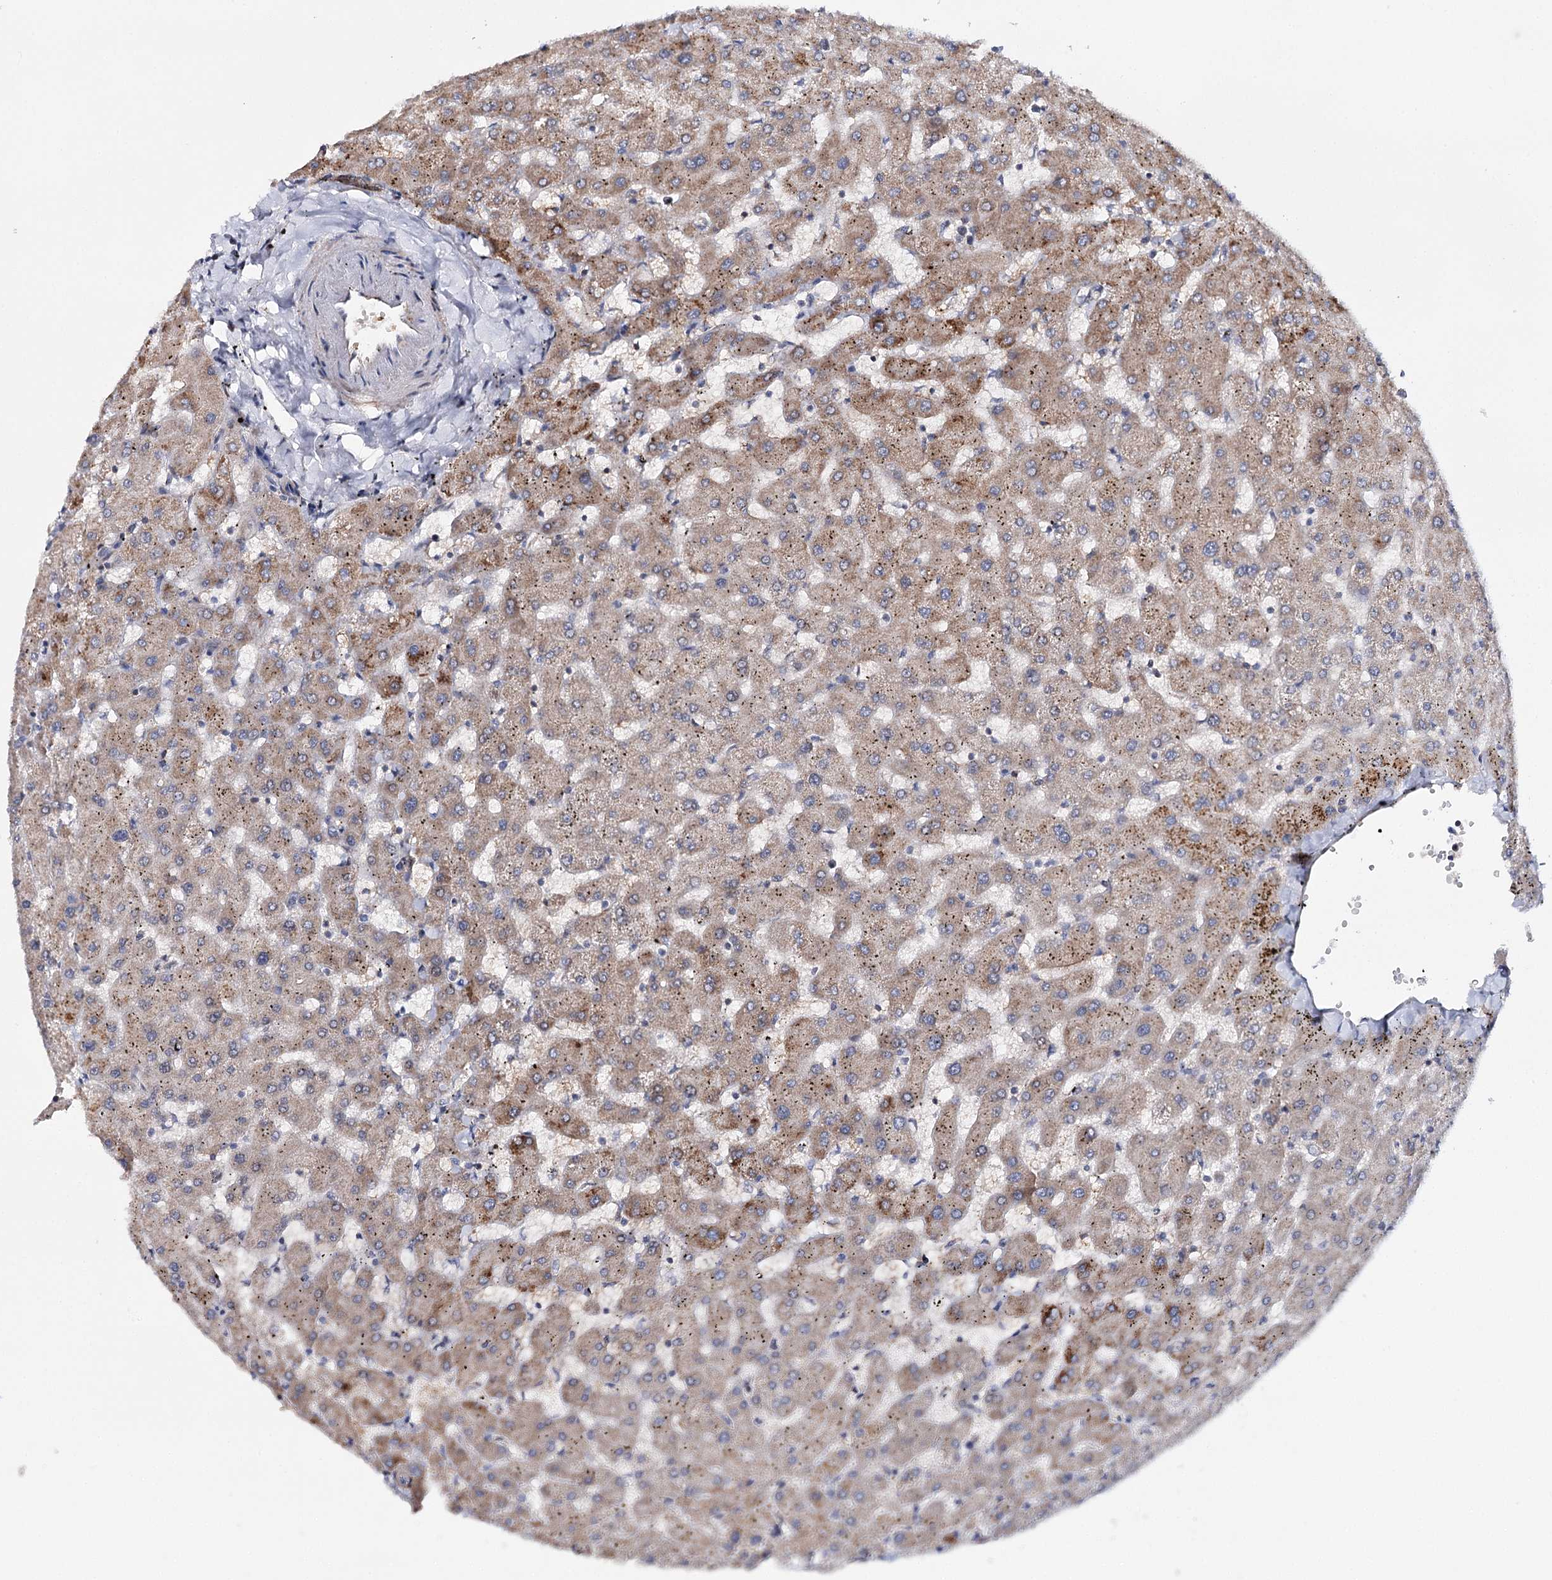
{"staining": {"intensity": "moderate", "quantity": ">75%", "location": "cytoplasmic/membranous"}, "tissue": "liver", "cell_type": "Cholangiocytes", "image_type": "normal", "snomed": [{"axis": "morphology", "description": "Normal tissue, NOS"}, {"axis": "topography", "description": "Liver"}], "caption": "Immunohistochemistry (IHC) histopathology image of normal liver: liver stained using immunohistochemistry reveals medium levels of moderate protein expression localized specifically in the cytoplasmic/membranous of cholangiocytes, appearing as a cytoplasmic/membranous brown color.", "gene": "CFAP46", "patient": {"sex": "female", "age": 63}}